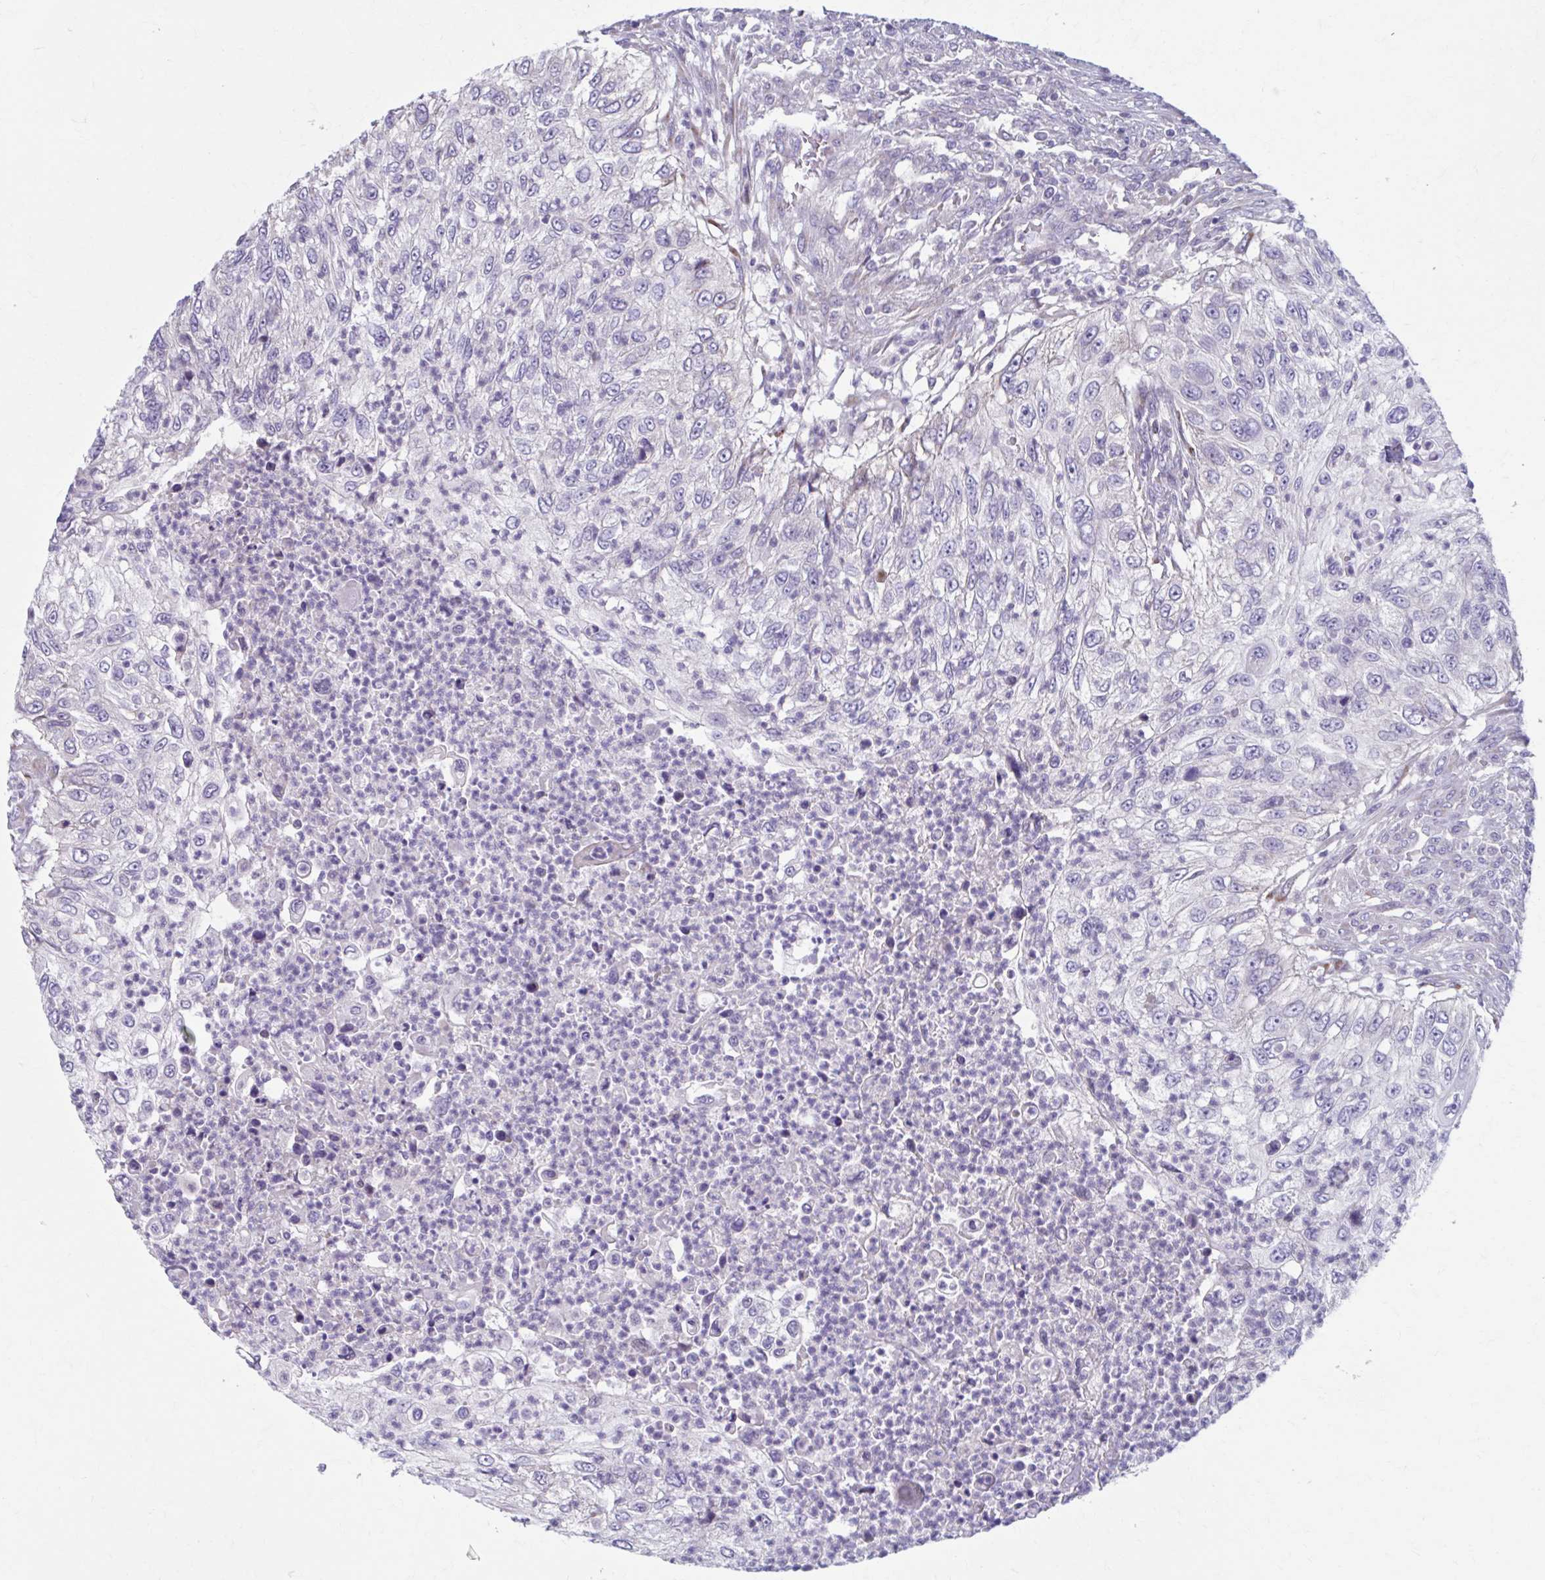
{"staining": {"intensity": "negative", "quantity": "none", "location": "none"}, "tissue": "urothelial cancer", "cell_type": "Tumor cells", "image_type": "cancer", "snomed": [{"axis": "morphology", "description": "Urothelial carcinoma, High grade"}, {"axis": "topography", "description": "Urinary bladder"}], "caption": "The image shows no staining of tumor cells in urothelial cancer.", "gene": "CHST3", "patient": {"sex": "female", "age": 60}}